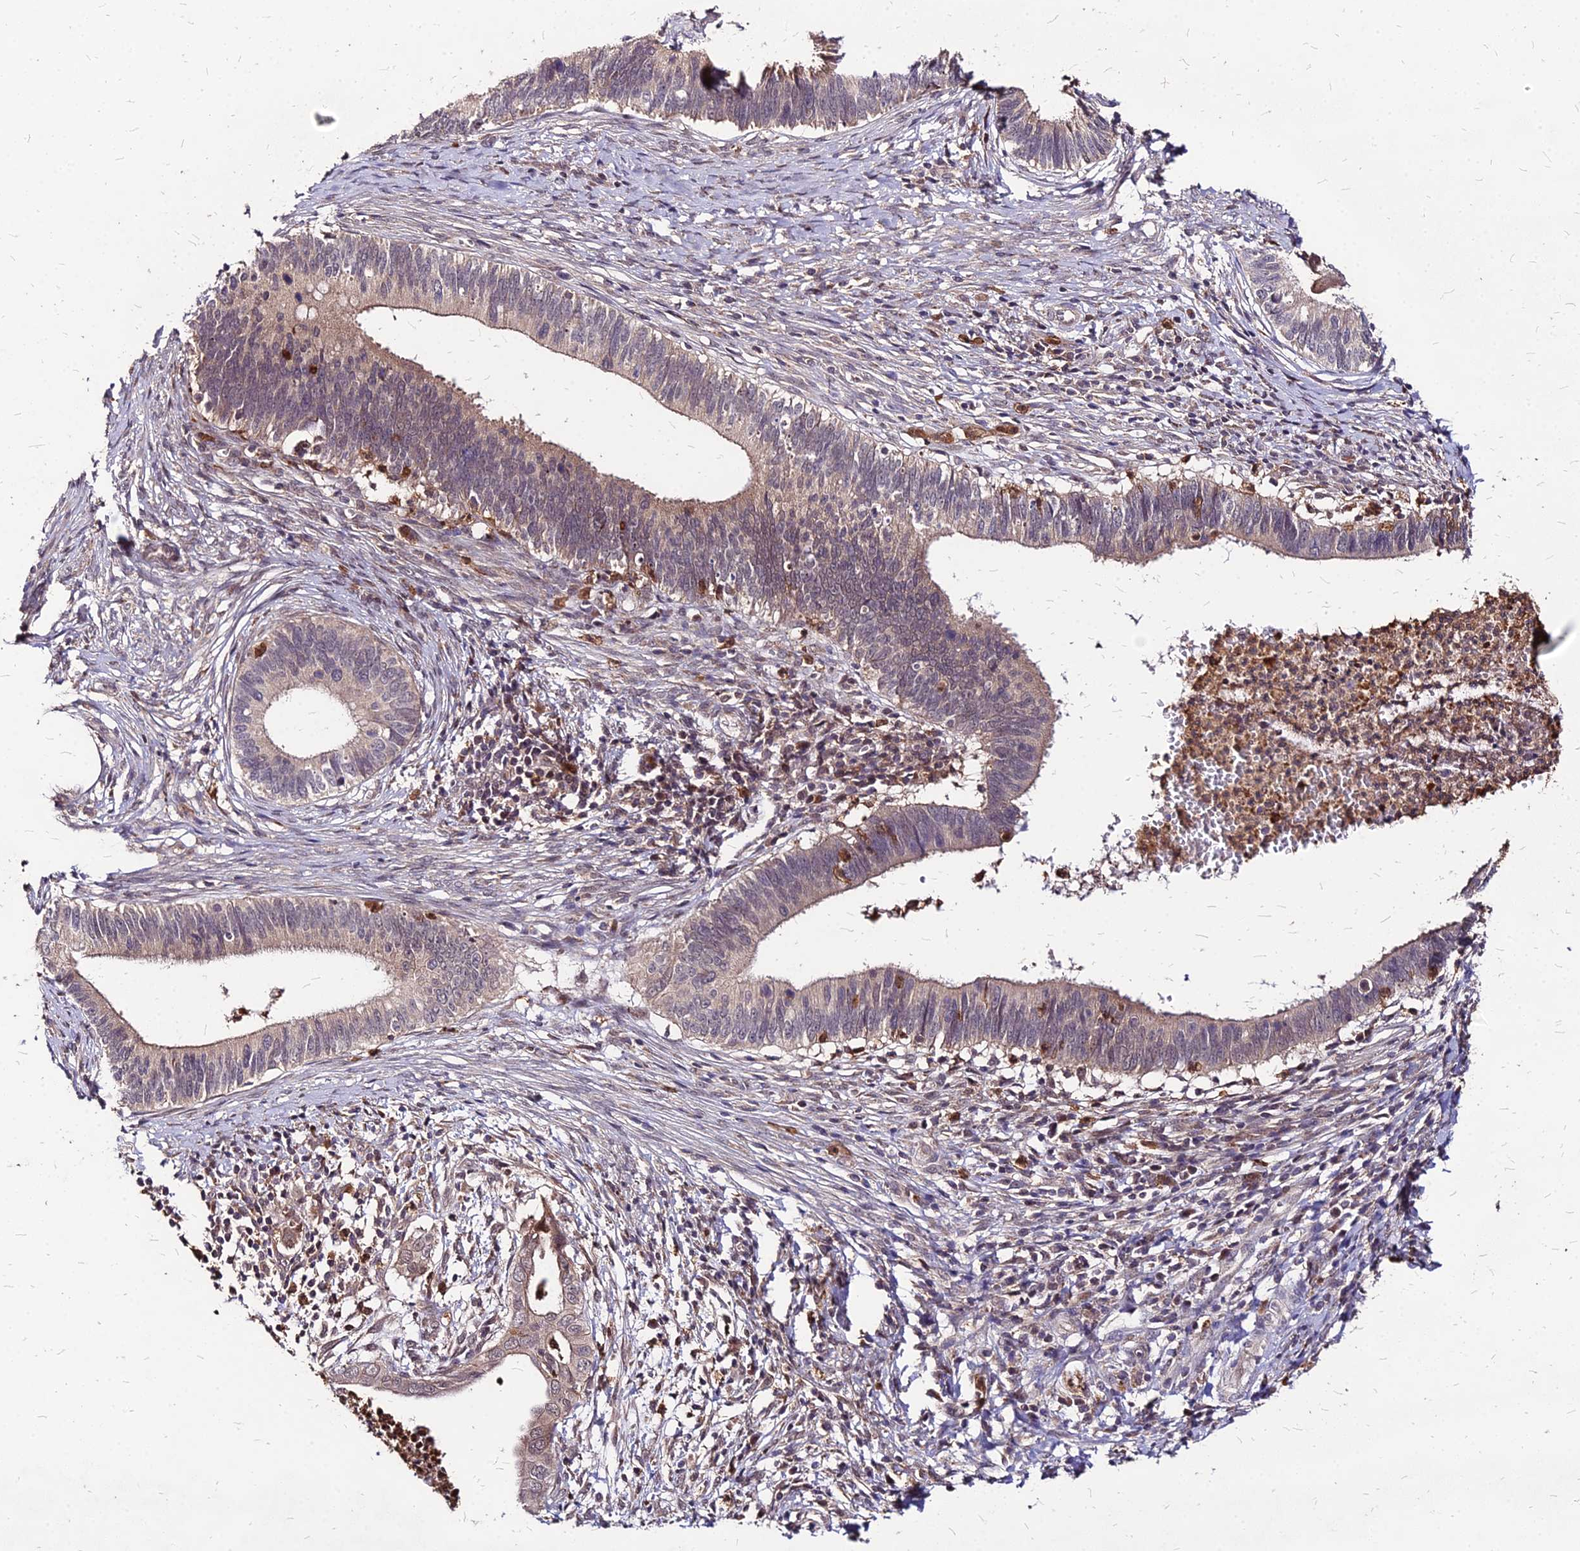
{"staining": {"intensity": "weak", "quantity": "25%-75%", "location": "cytoplasmic/membranous"}, "tissue": "cervical cancer", "cell_type": "Tumor cells", "image_type": "cancer", "snomed": [{"axis": "morphology", "description": "Adenocarcinoma, NOS"}, {"axis": "topography", "description": "Cervix"}], "caption": "Weak cytoplasmic/membranous protein positivity is seen in about 25%-75% of tumor cells in cervical cancer. The staining was performed using DAB to visualize the protein expression in brown, while the nuclei were stained in blue with hematoxylin (Magnification: 20x).", "gene": "APBA3", "patient": {"sex": "female", "age": 42}}